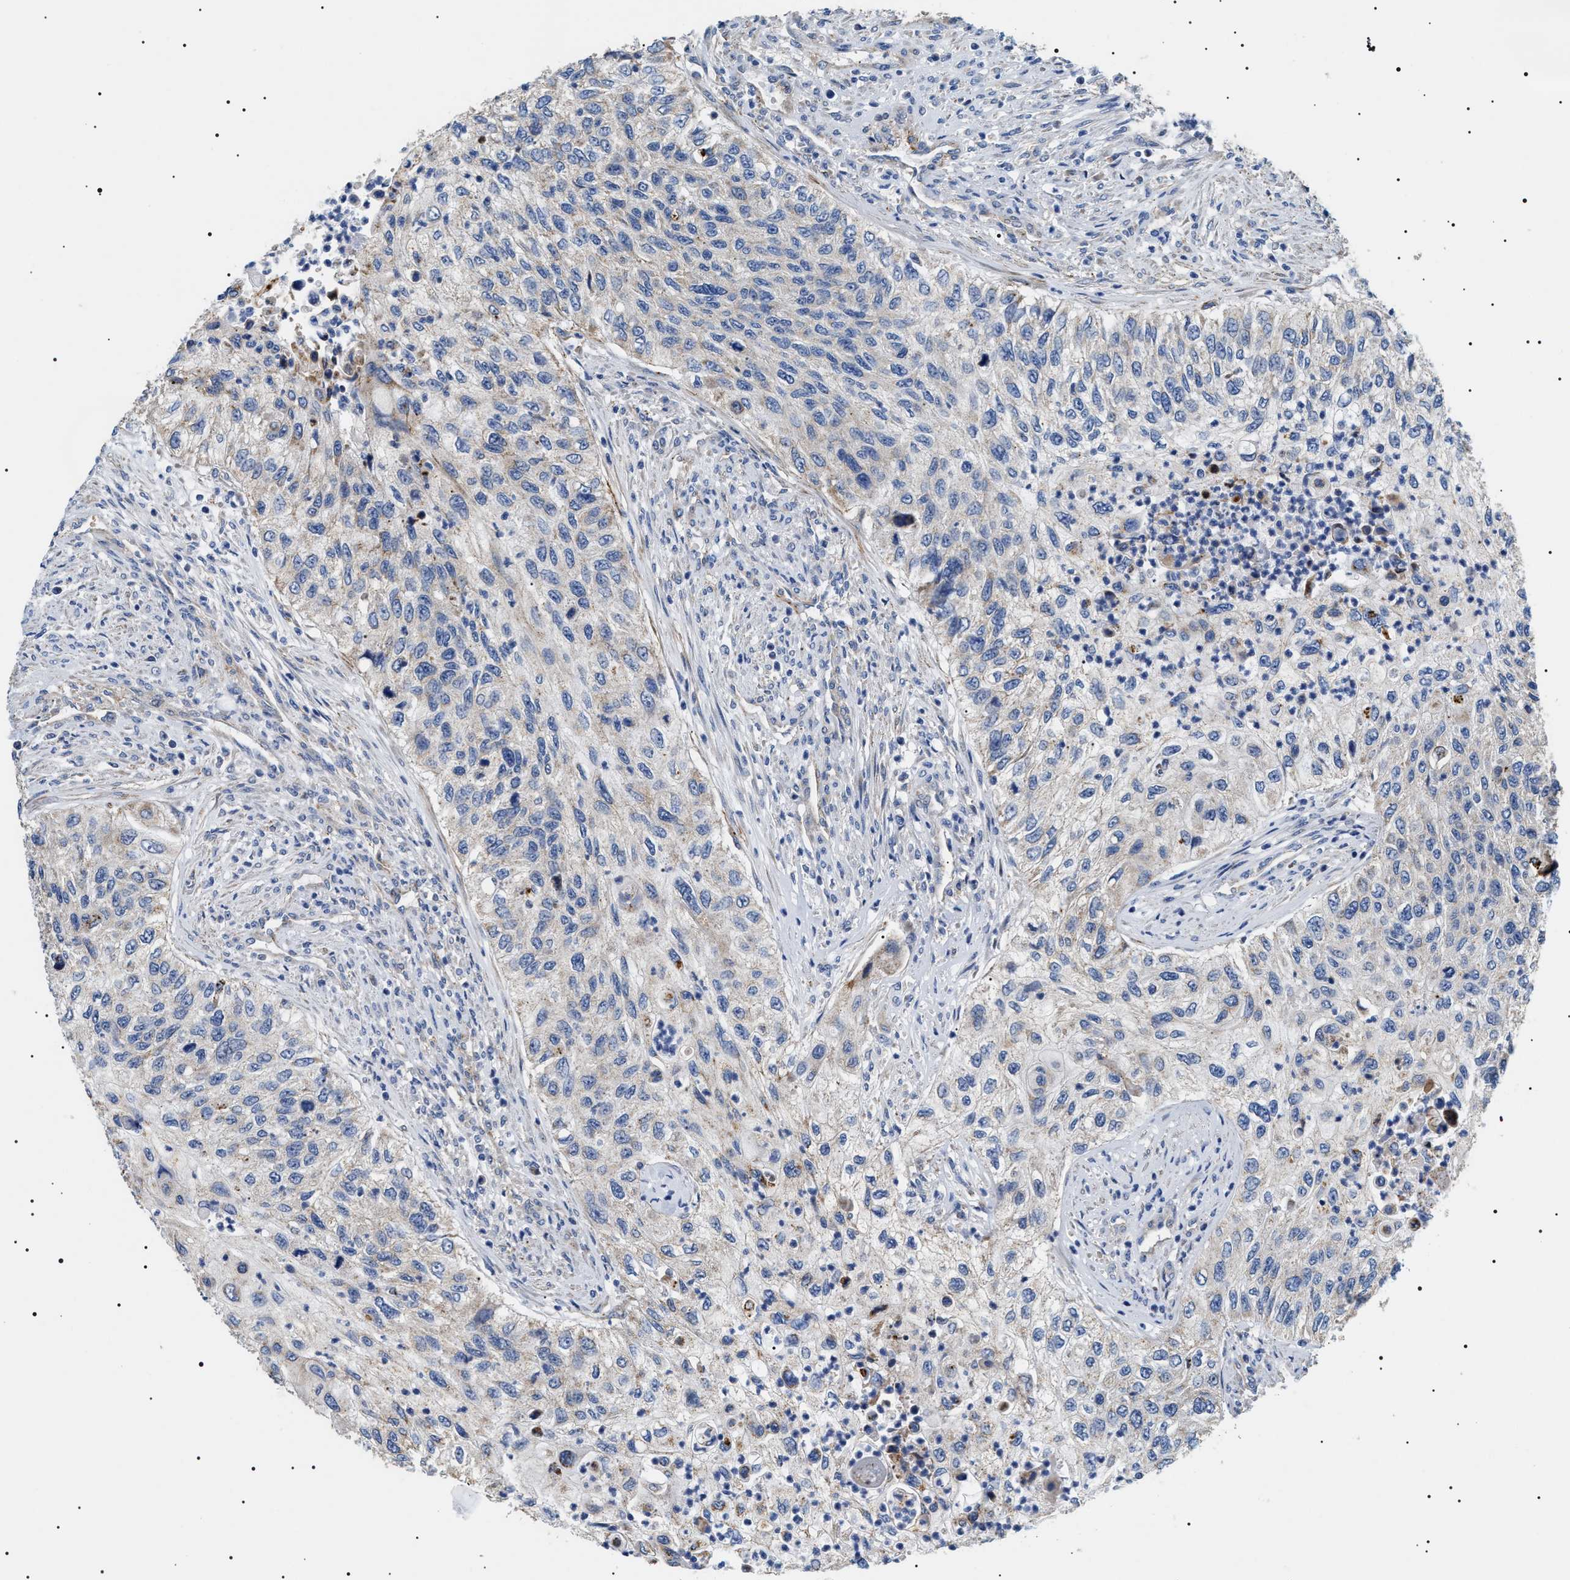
{"staining": {"intensity": "negative", "quantity": "none", "location": "none"}, "tissue": "urothelial cancer", "cell_type": "Tumor cells", "image_type": "cancer", "snomed": [{"axis": "morphology", "description": "Urothelial carcinoma, High grade"}, {"axis": "topography", "description": "Urinary bladder"}], "caption": "This is an immunohistochemistry photomicrograph of urothelial carcinoma (high-grade). There is no expression in tumor cells.", "gene": "TMEM222", "patient": {"sex": "female", "age": 60}}